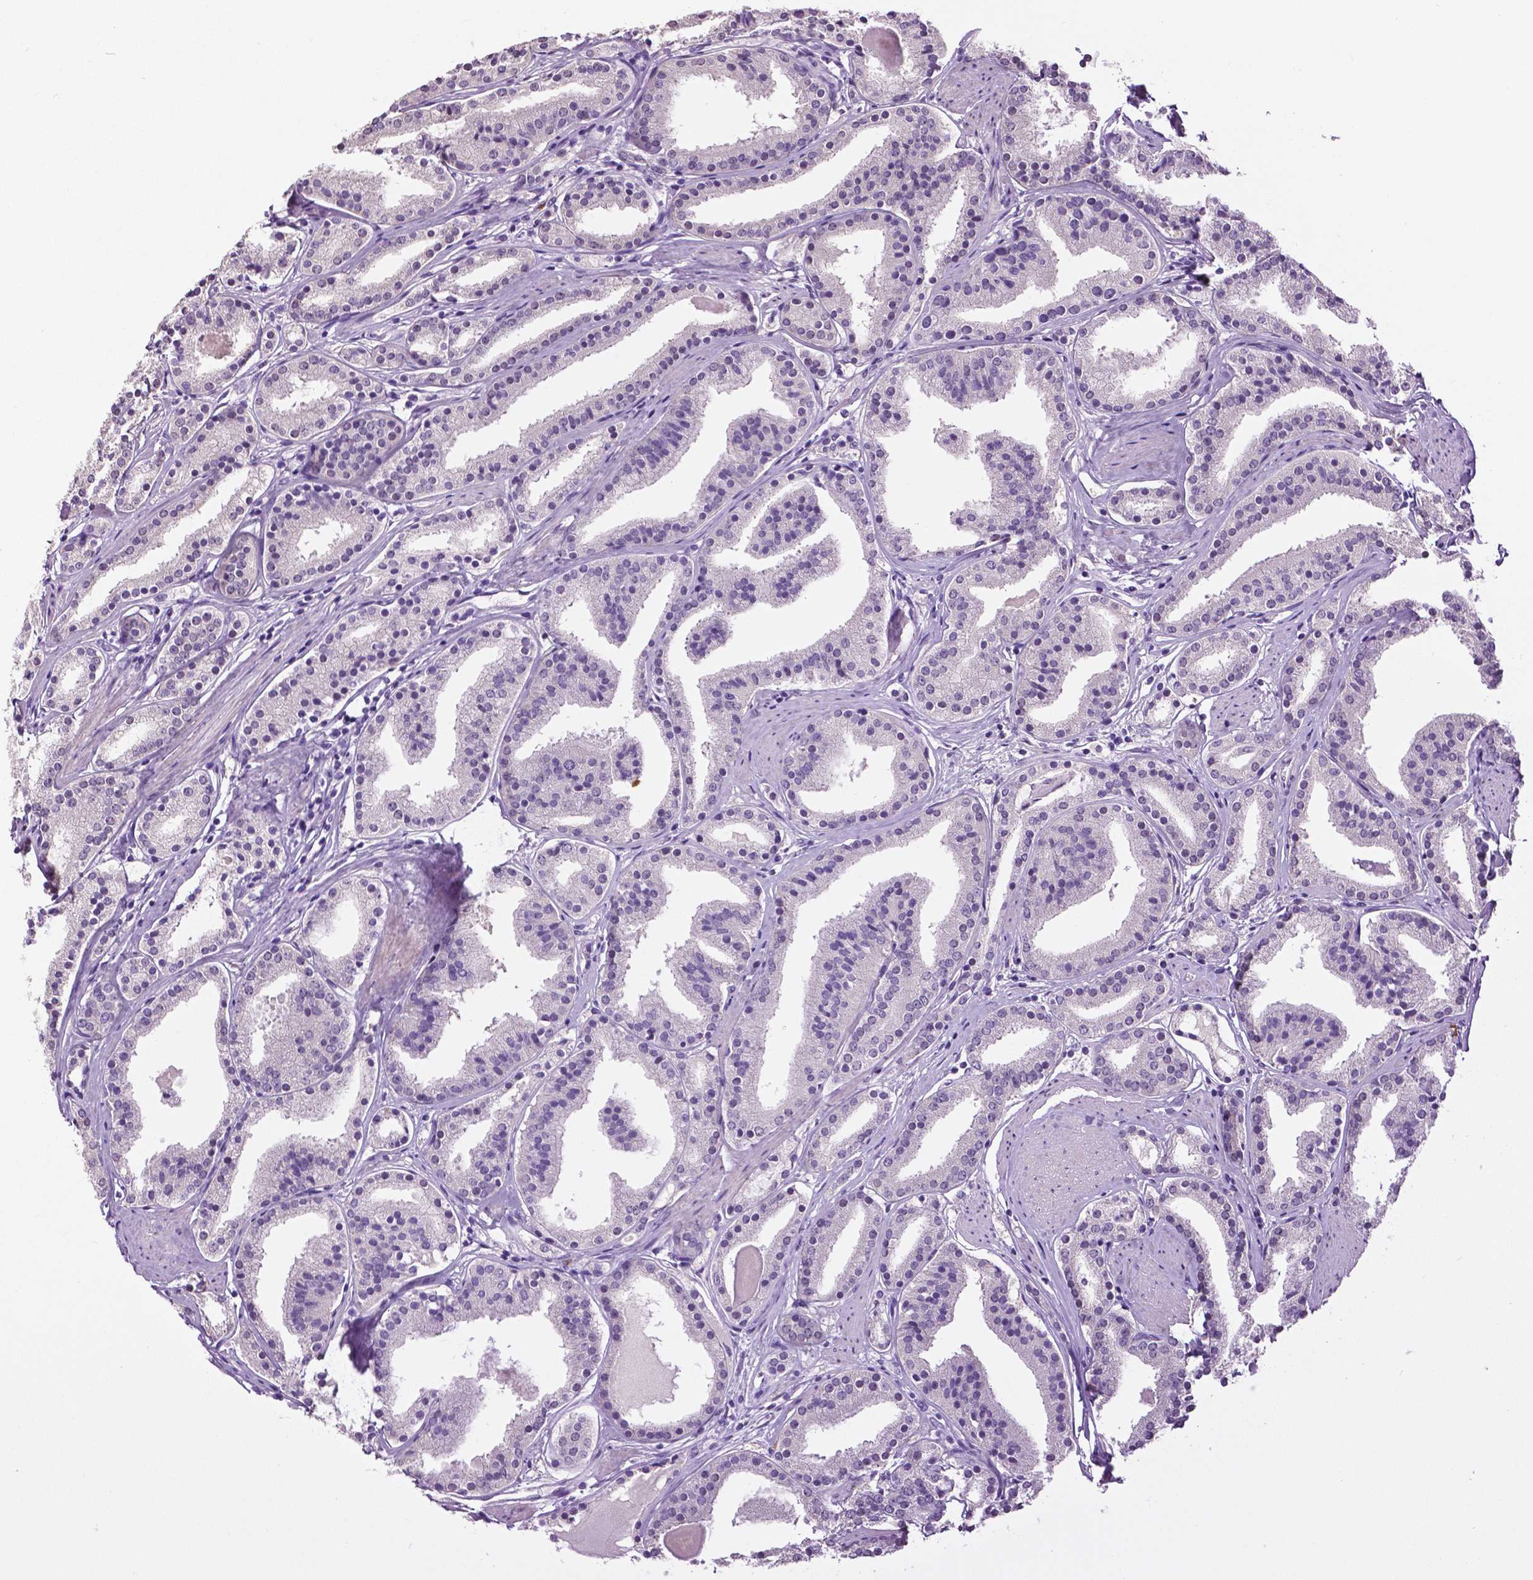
{"staining": {"intensity": "negative", "quantity": "none", "location": "none"}, "tissue": "prostate cancer", "cell_type": "Tumor cells", "image_type": "cancer", "snomed": [{"axis": "morphology", "description": "Adenocarcinoma, High grade"}, {"axis": "topography", "description": "Prostate"}], "caption": "DAB immunohistochemical staining of prostate cancer reveals no significant expression in tumor cells.", "gene": "PTPN5", "patient": {"sex": "male", "age": 63}}